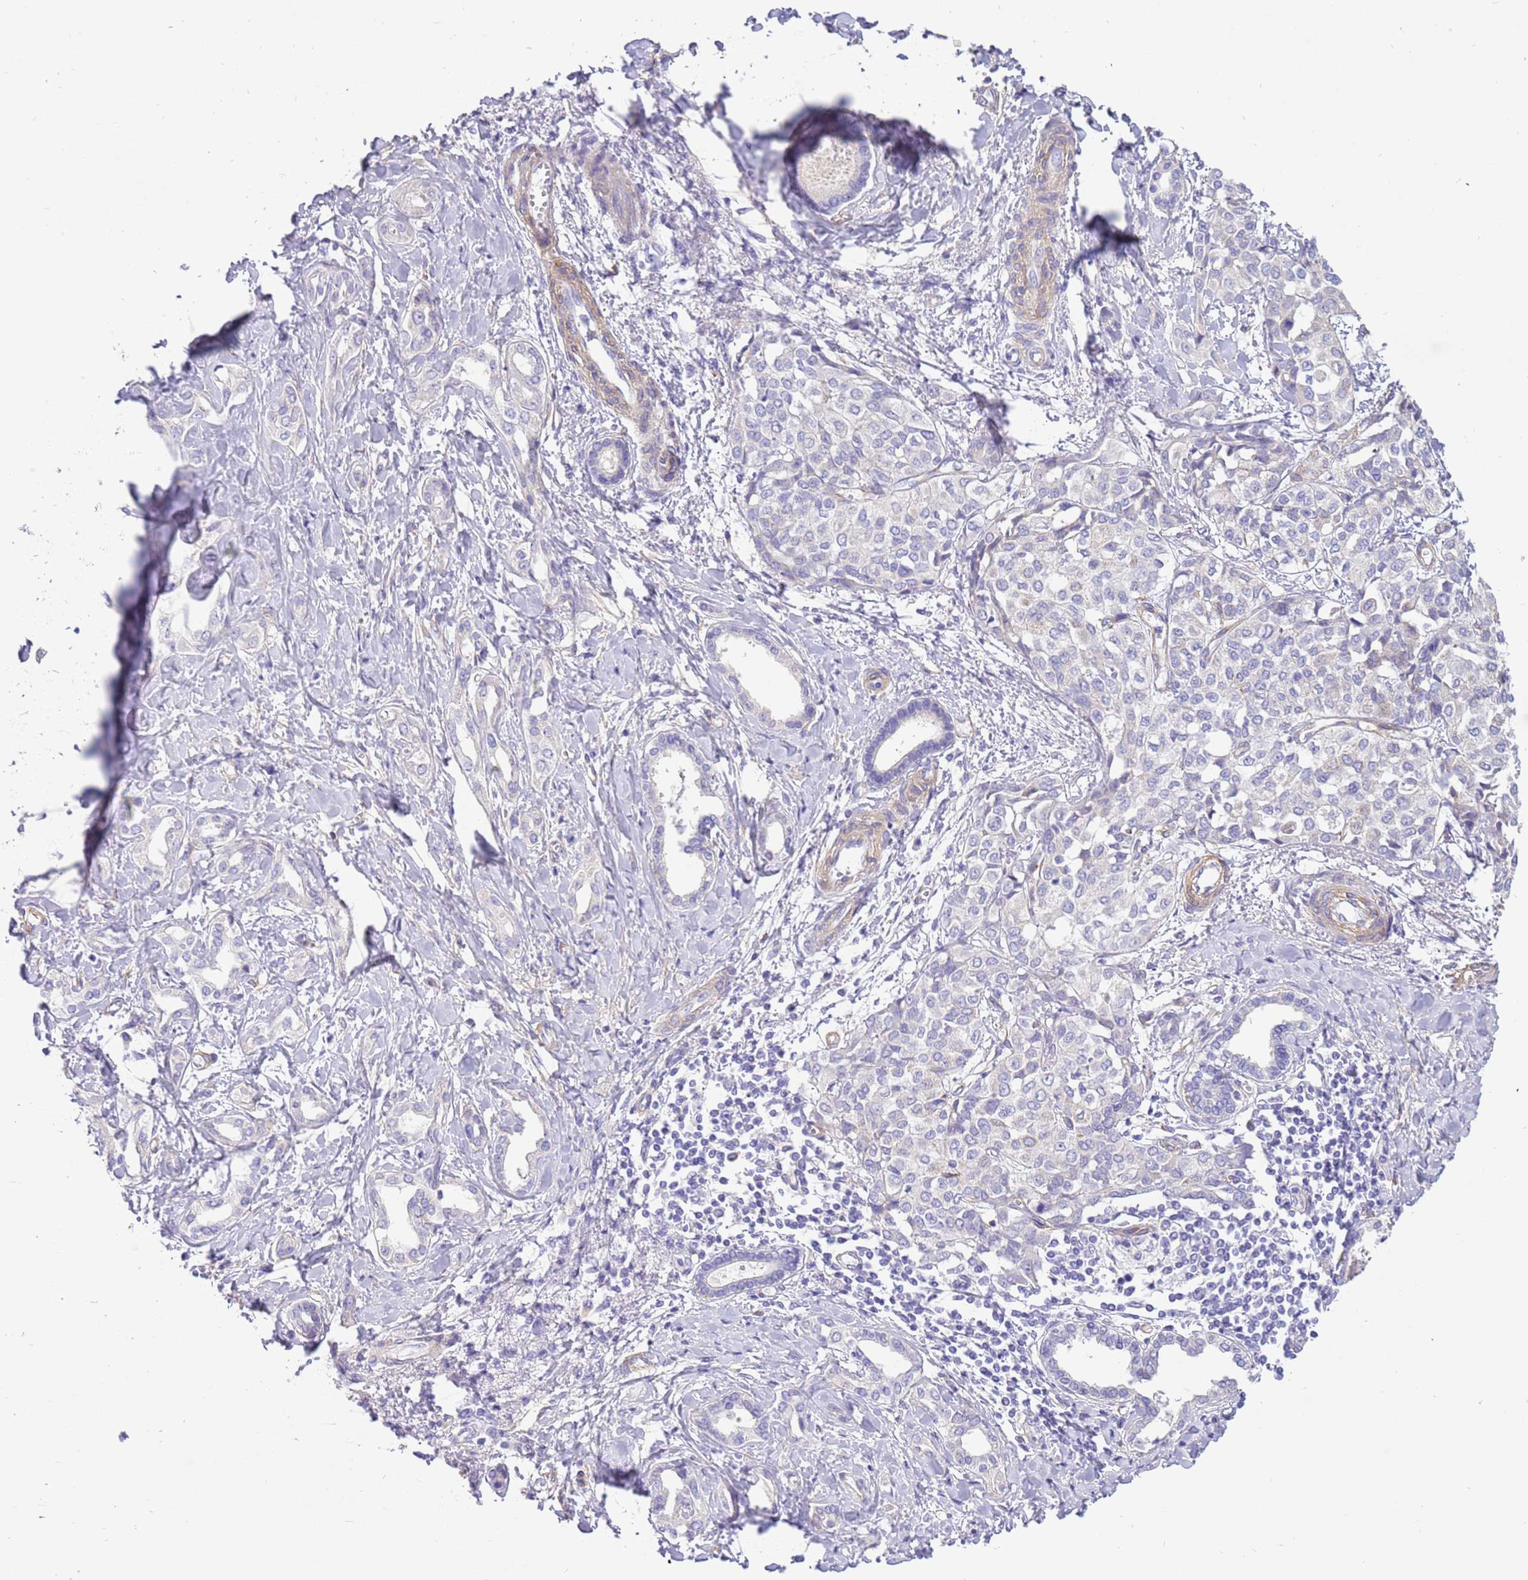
{"staining": {"intensity": "negative", "quantity": "none", "location": "none"}, "tissue": "liver cancer", "cell_type": "Tumor cells", "image_type": "cancer", "snomed": [{"axis": "morphology", "description": "Cholangiocarcinoma"}, {"axis": "topography", "description": "Liver"}], "caption": "DAB (3,3'-diaminobenzidine) immunohistochemical staining of liver cancer demonstrates no significant positivity in tumor cells. (DAB (3,3'-diaminobenzidine) immunohistochemistry with hematoxylin counter stain).", "gene": "SERINC3", "patient": {"sex": "female", "age": 77}}